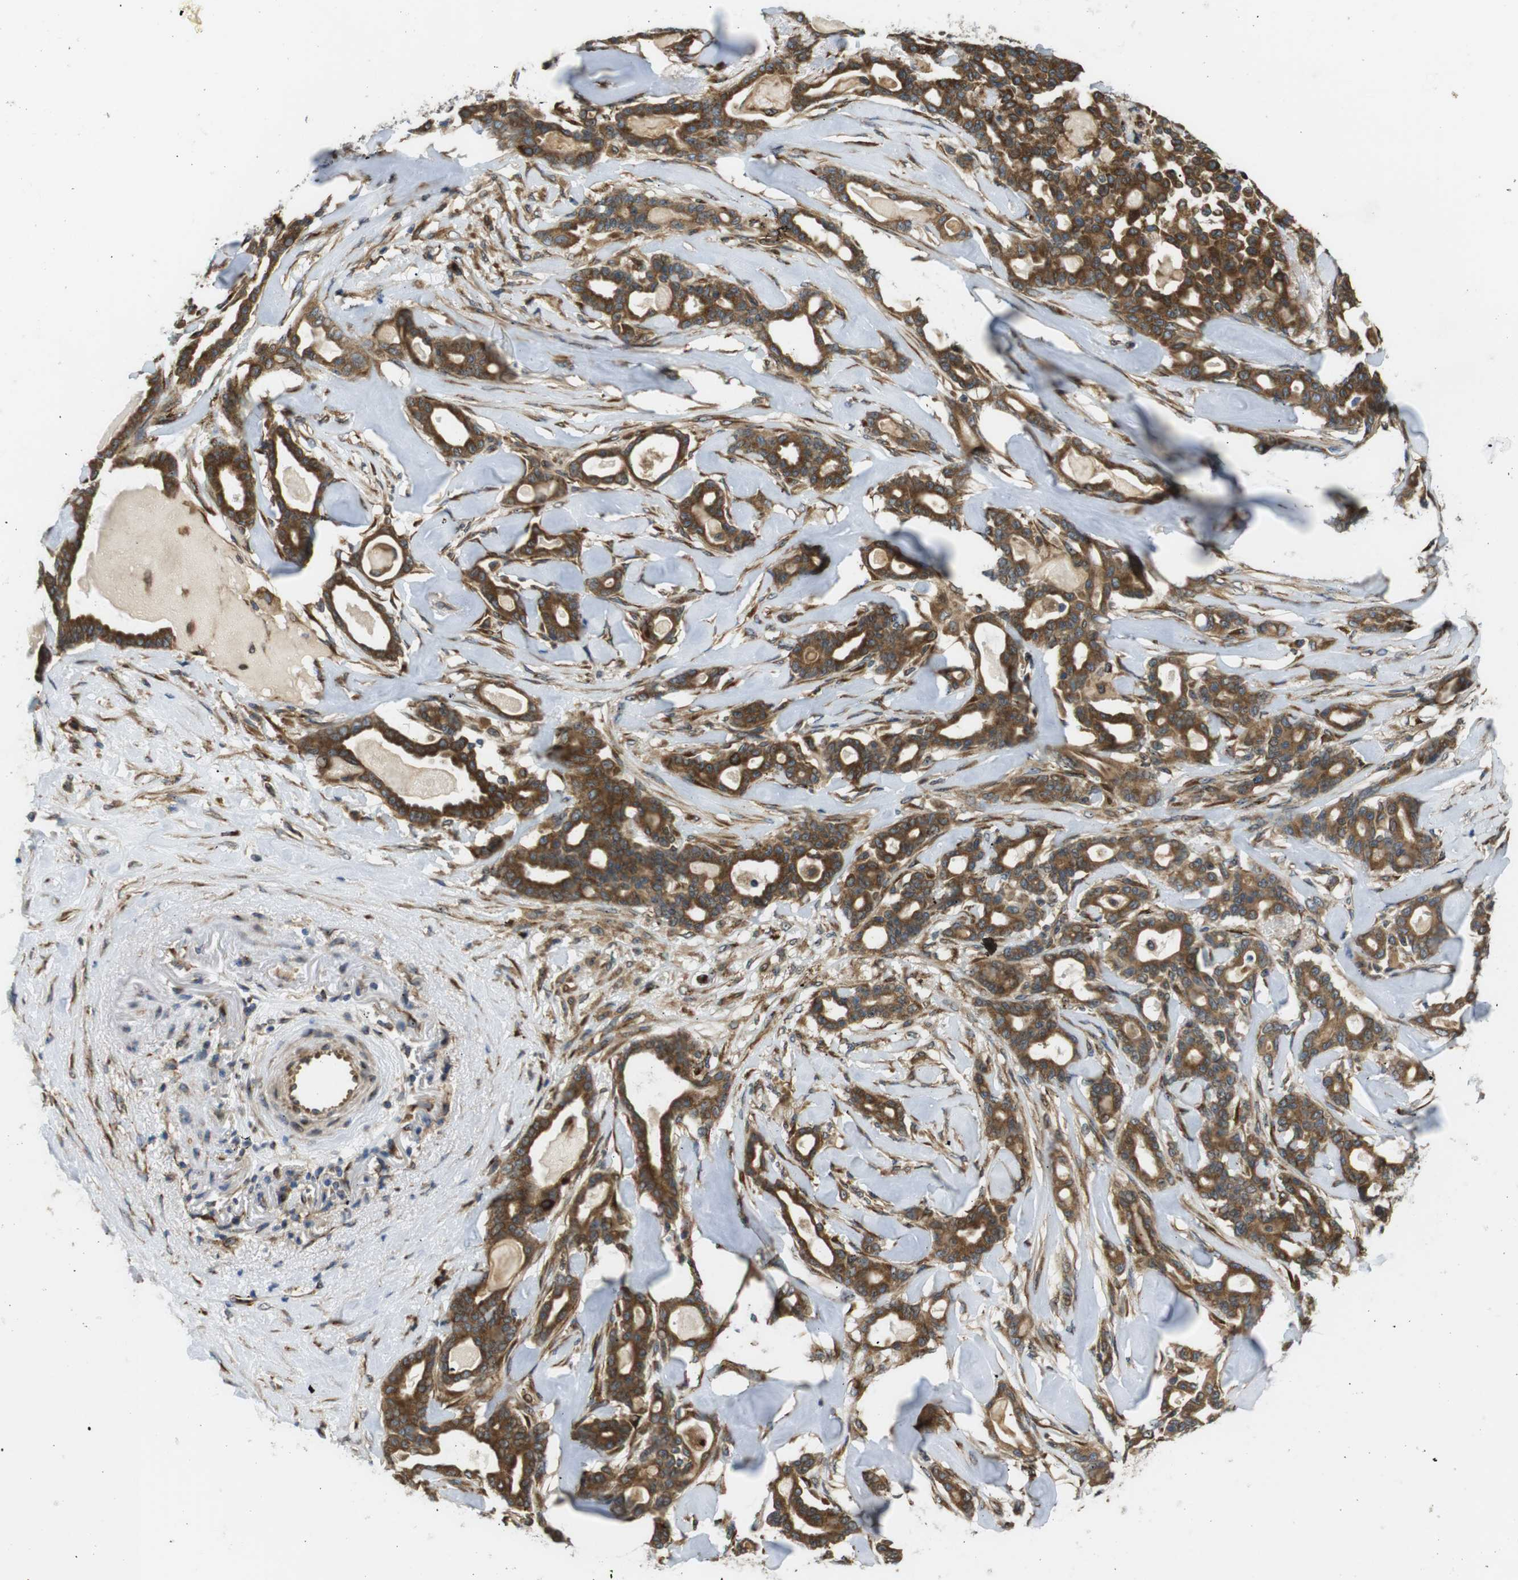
{"staining": {"intensity": "moderate", "quantity": ">75%", "location": "cytoplasmic/membranous"}, "tissue": "pancreatic cancer", "cell_type": "Tumor cells", "image_type": "cancer", "snomed": [{"axis": "morphology", "description": "Adenocarcinoma, NOS"}, {"axis": "topography", "description": "Pancreas"}], "caption": "Human adenocarcinoma (pancreatic) stained with a protein marker shows moderate staining in tumor cells.", "gene": "TMEM143", "patient": {"sex": "male", "age": 63}}